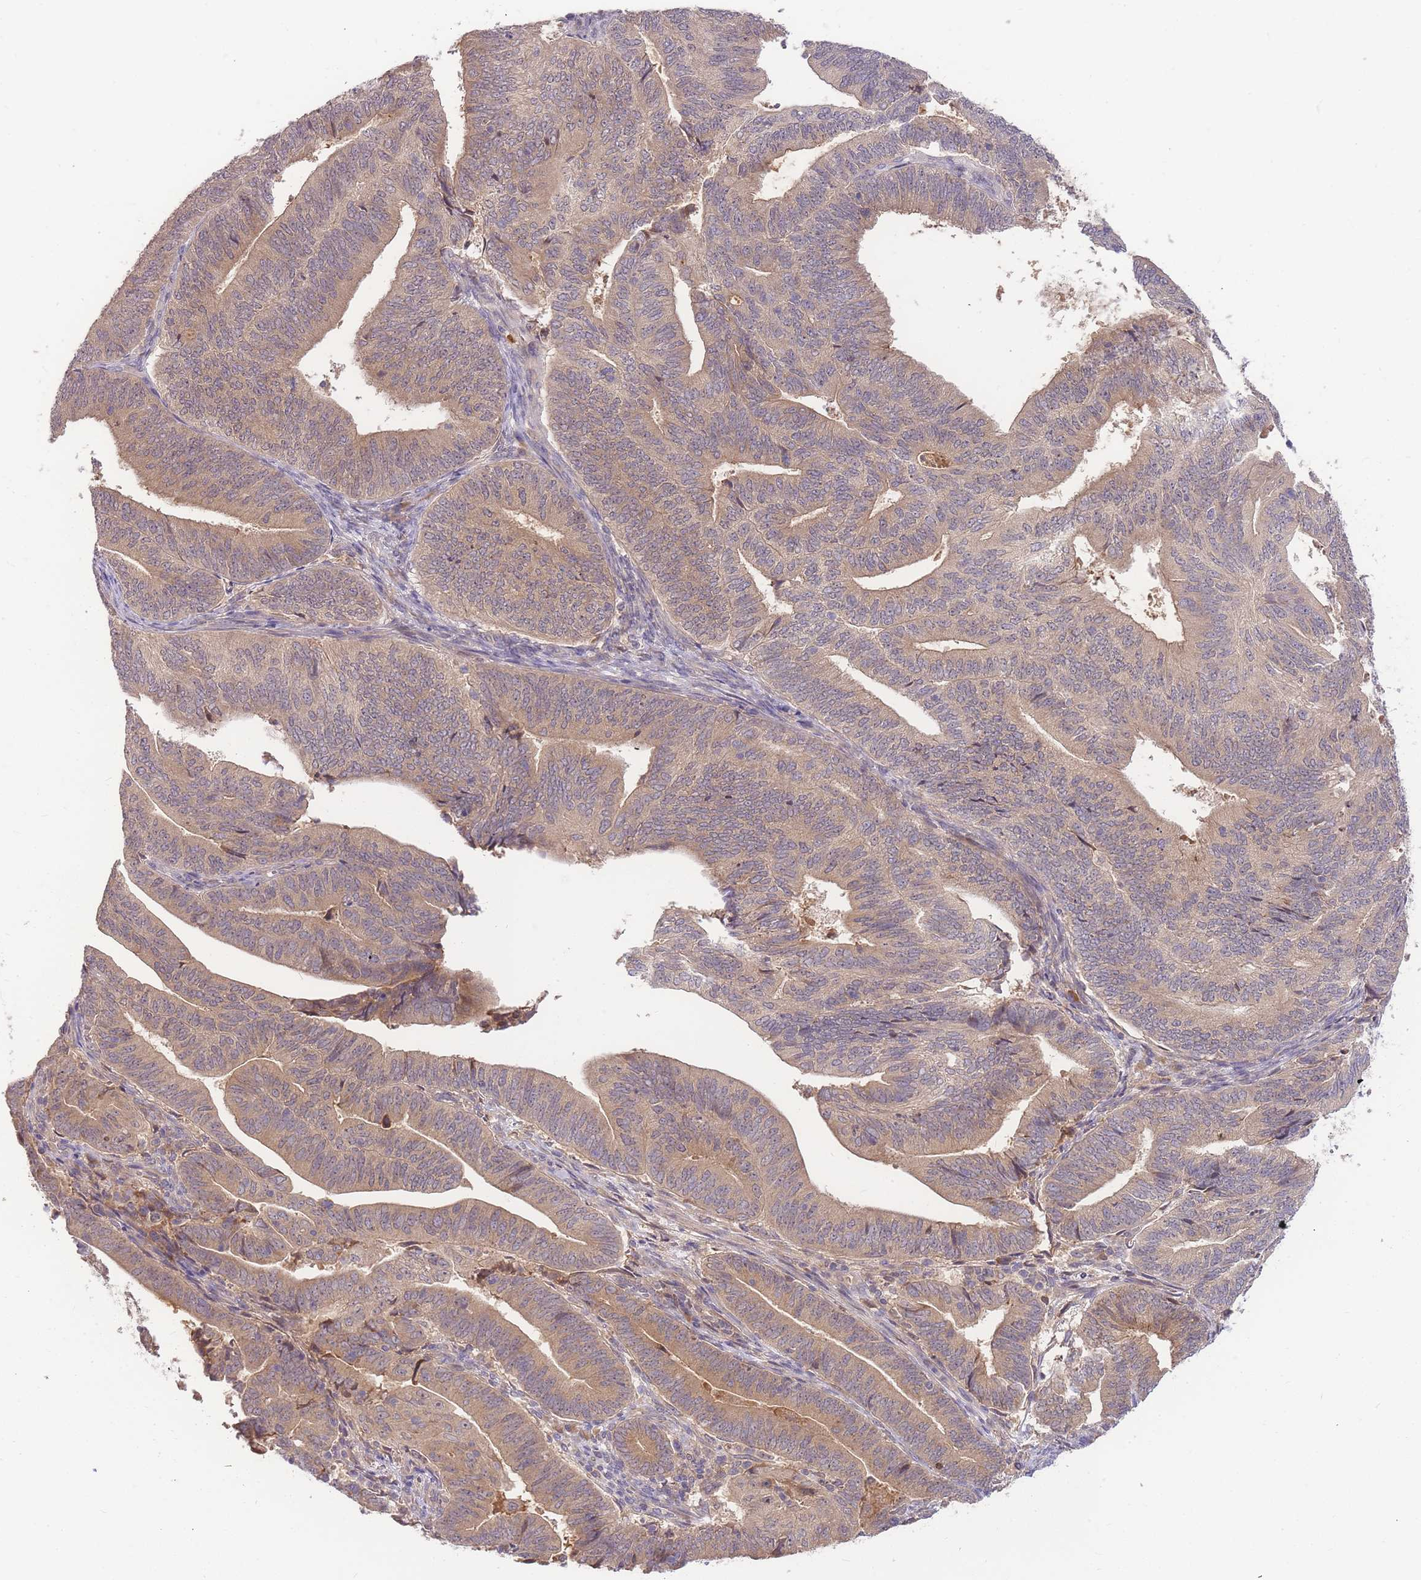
{"staining": {"intensity": "weak", "quantity": ">75%", "location": "cytoplasmic/membranous"}, "tissue": "endometrial cancer", "cell_type": "Tumor cells", "image_type": "cancer", "snomed": [{"axis": "morphology", "description": "Adenocarcinoma, NOS"}, {"axis": "topography", "description": "Endometrium"}], "caption": "Adenocarcinoma (endometrial) stained with immunohistochemistry (IHC) demonstrates weak cytoplasmic/membranous staining in approximately >75% of tumor cells.", "gene": "ZNF577", "patient": {"sex": "female", "age": 70}}